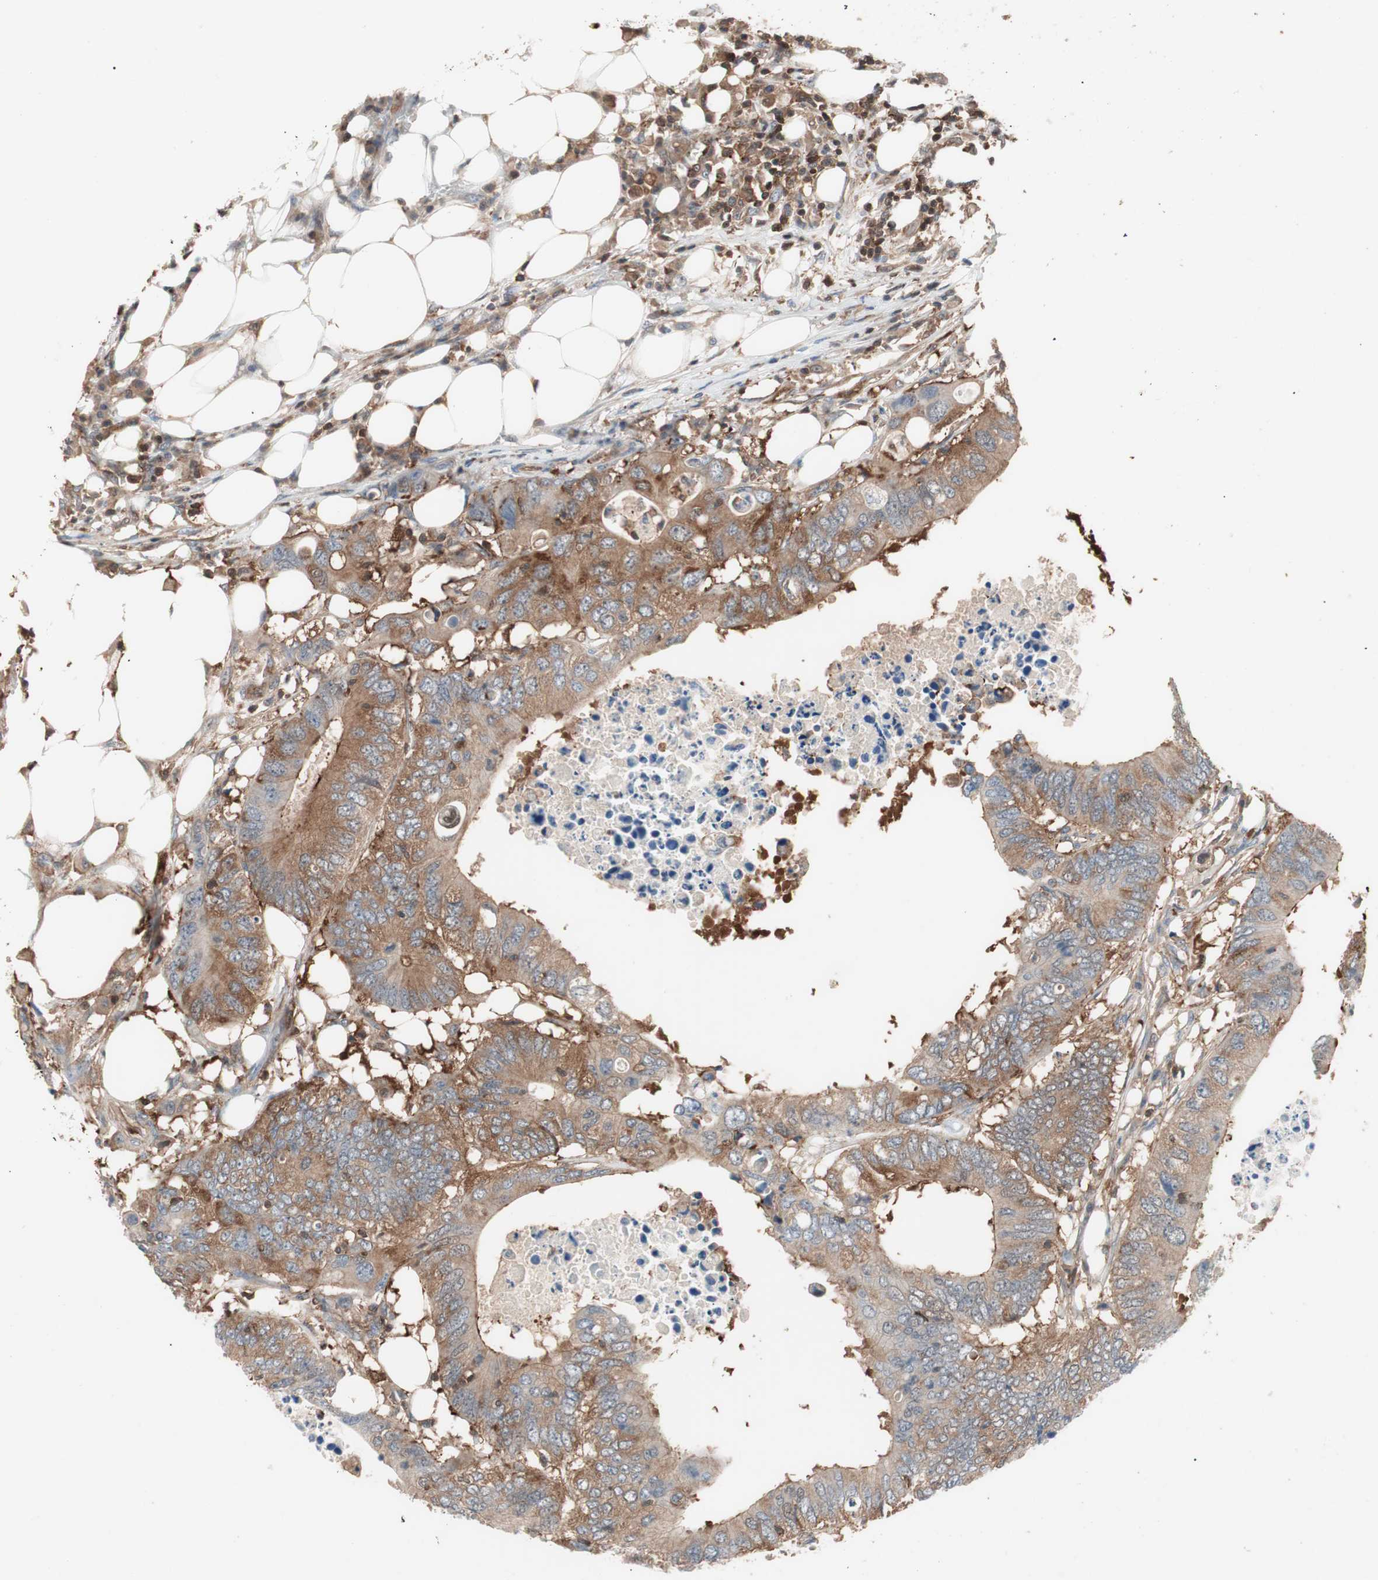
{"staining": {"intensity": "weak", "quantity": ">75%", "location": "cytoplasmic/membranous"}, "tissue": "colorectal cancer", "cell_type": "Tumor cells", "image_type": "cancer", "snomed": [{"axis": "morphology", "description": "Adenocarcinoma, NOS"}, {"axis": "topography", "description": "Colon"}], "caption": "The image demonstrates a brown stain indicating the presence of a protein in the cytoplasmic/membranous of tumor cells in colorectal cancer (adenocarcinoma).", "gene": "GALT", "patient": {"sex": "male", "age": 71}}